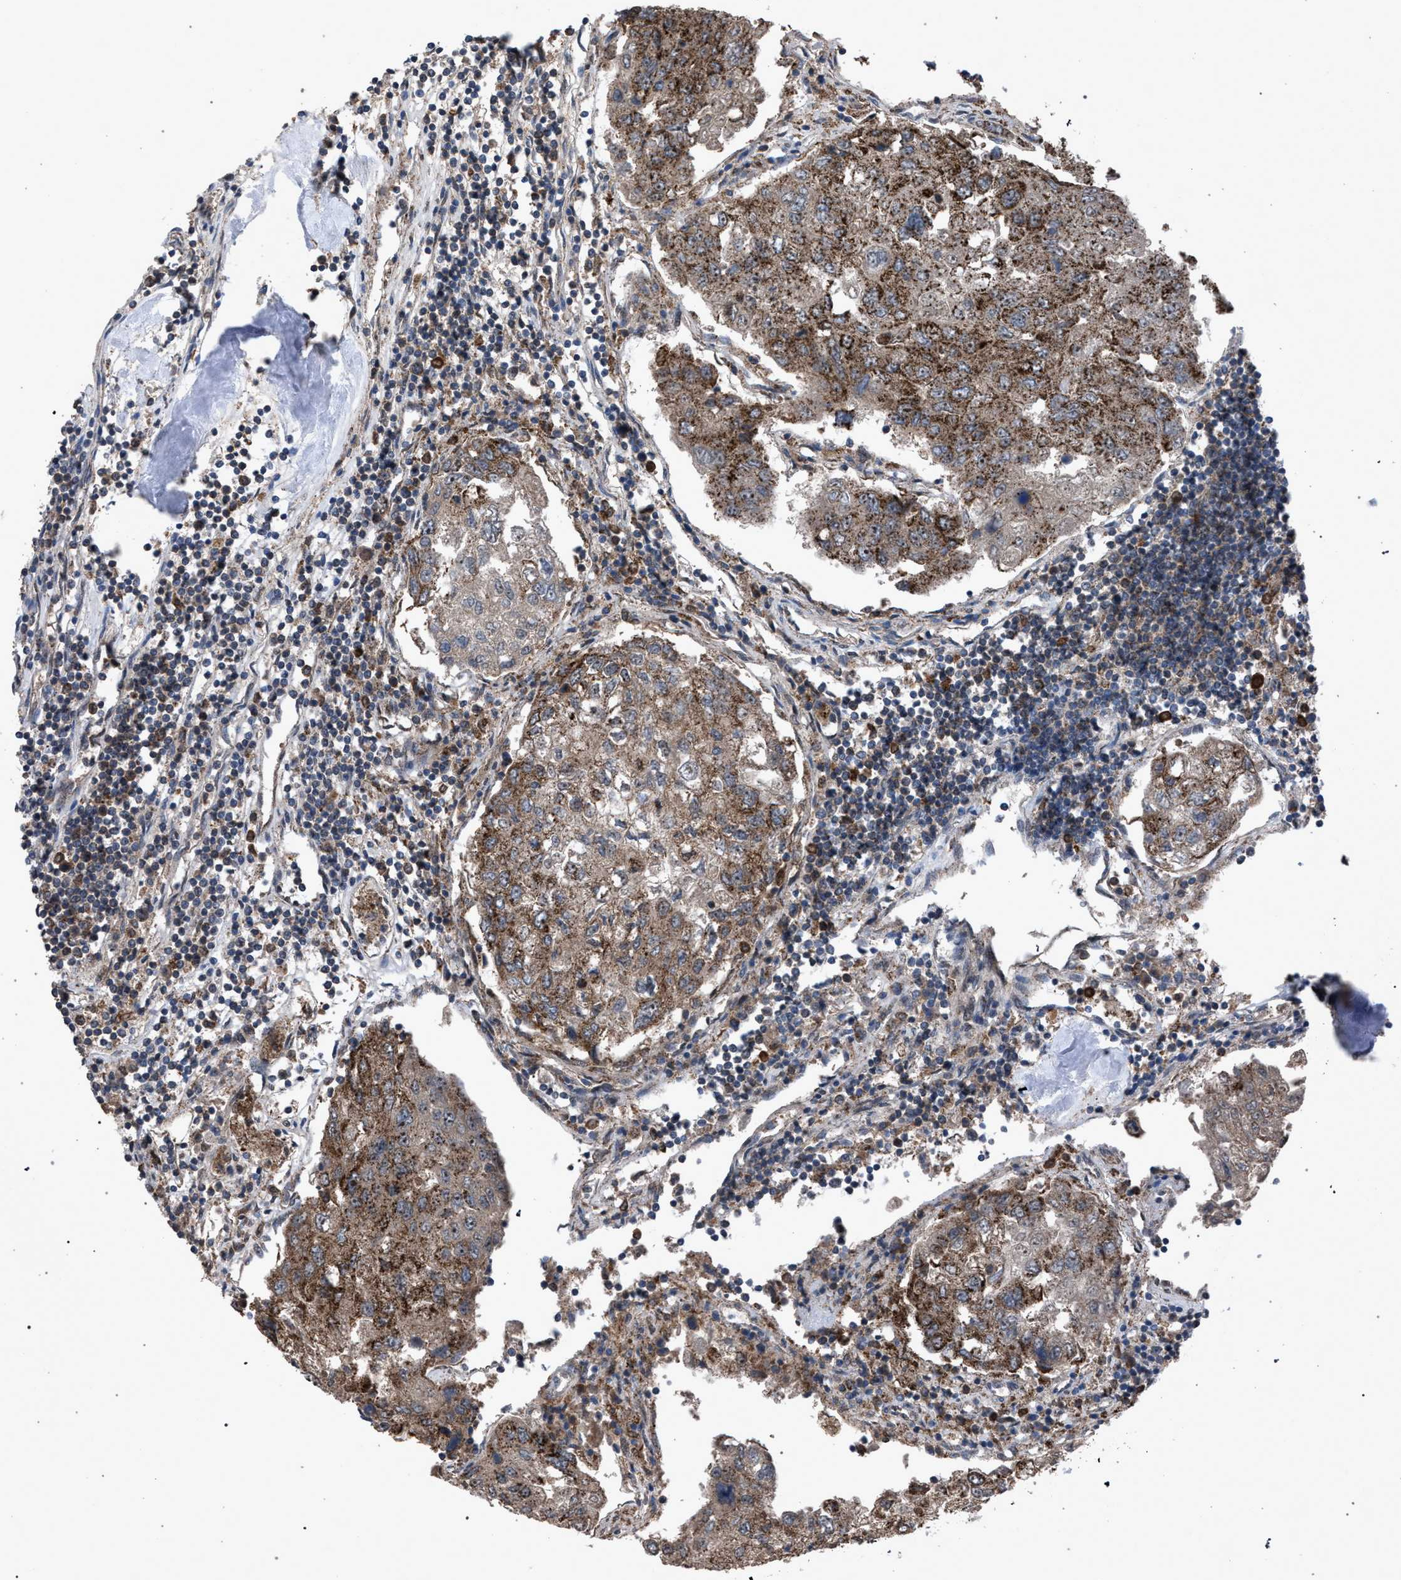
{"staining": {"intensity": "moderate", "quantity": ">75%", "location": "cytoplasmic/membranous"}, "tissue": "urothelial cancer", "cell_type": "Tumor cells", "image_type": "cancer", "snomed": [{"axis": "morphology", "description": "Urothelial carcinoma, High grade"}, {"axis": "topography", "description": "Lymph node"}, {"axis": "topography", "description": "Urinary bladder"}], "caption": "Human urothelial cancer stained with a protein marker displays moderate staining in tumor cells.", "gene": "HSD17B4", "patient": {"sex": "male", "age": 51}}